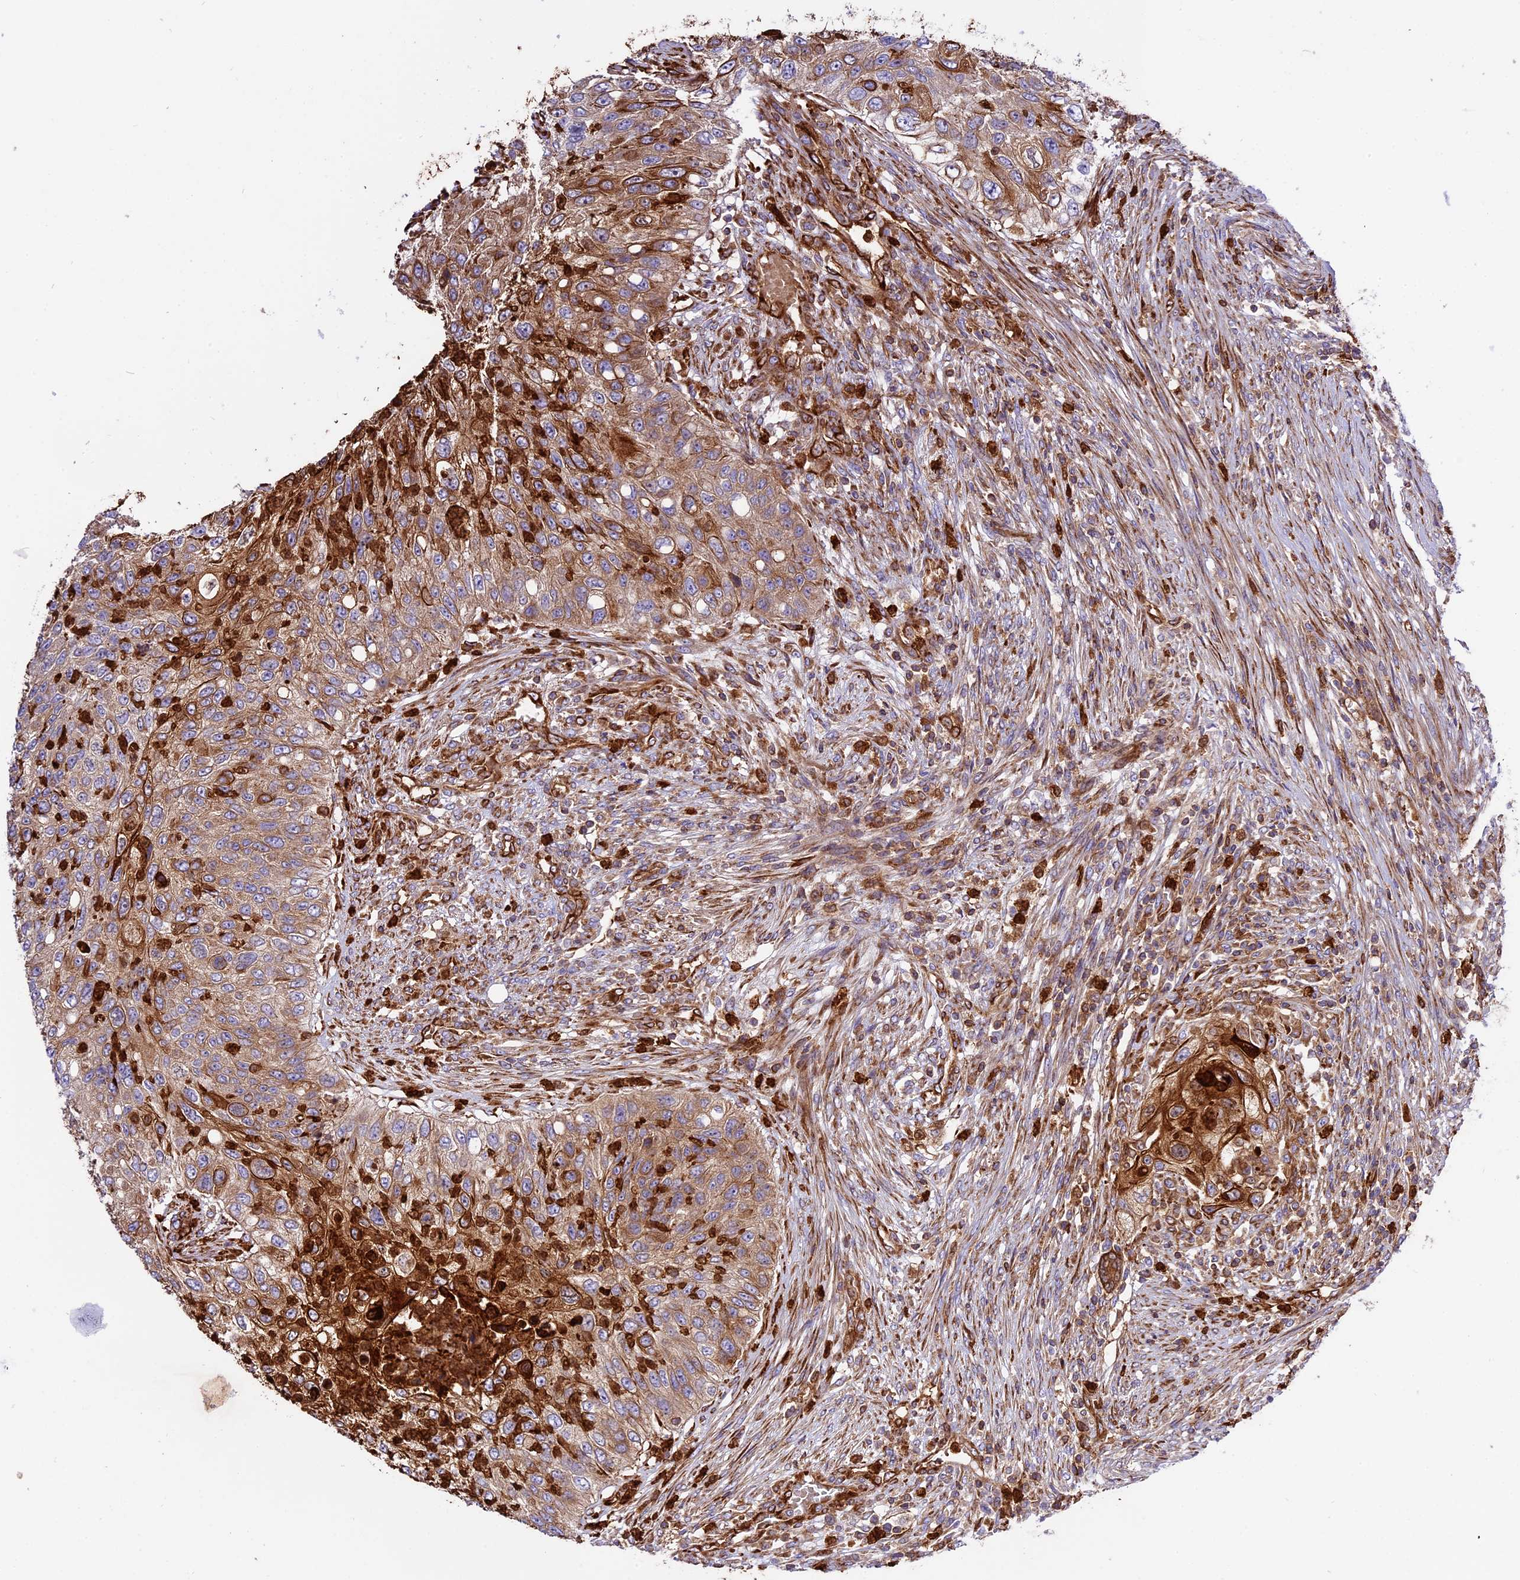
{"staining": {"intensity": "moderate", "quantity": ">75%", "location": "cytoplasmic/membranous"}, "tissue": "urothelial cancer", "cell_type": "Tumor cells", "image_type": "cancer", "snomed": [{"axis": "morphology", "description": "Urothelial carcinoma, High grade"}, {"axis": "topography", "description": "Urinary bladder"}], "caption": "Human urothelial carcinoma (high-grade) stained with a protein marker displays moderate staining in tumor cells.", "gene": "CD99L2", "patient": {"sex": "female", "age": 60}}